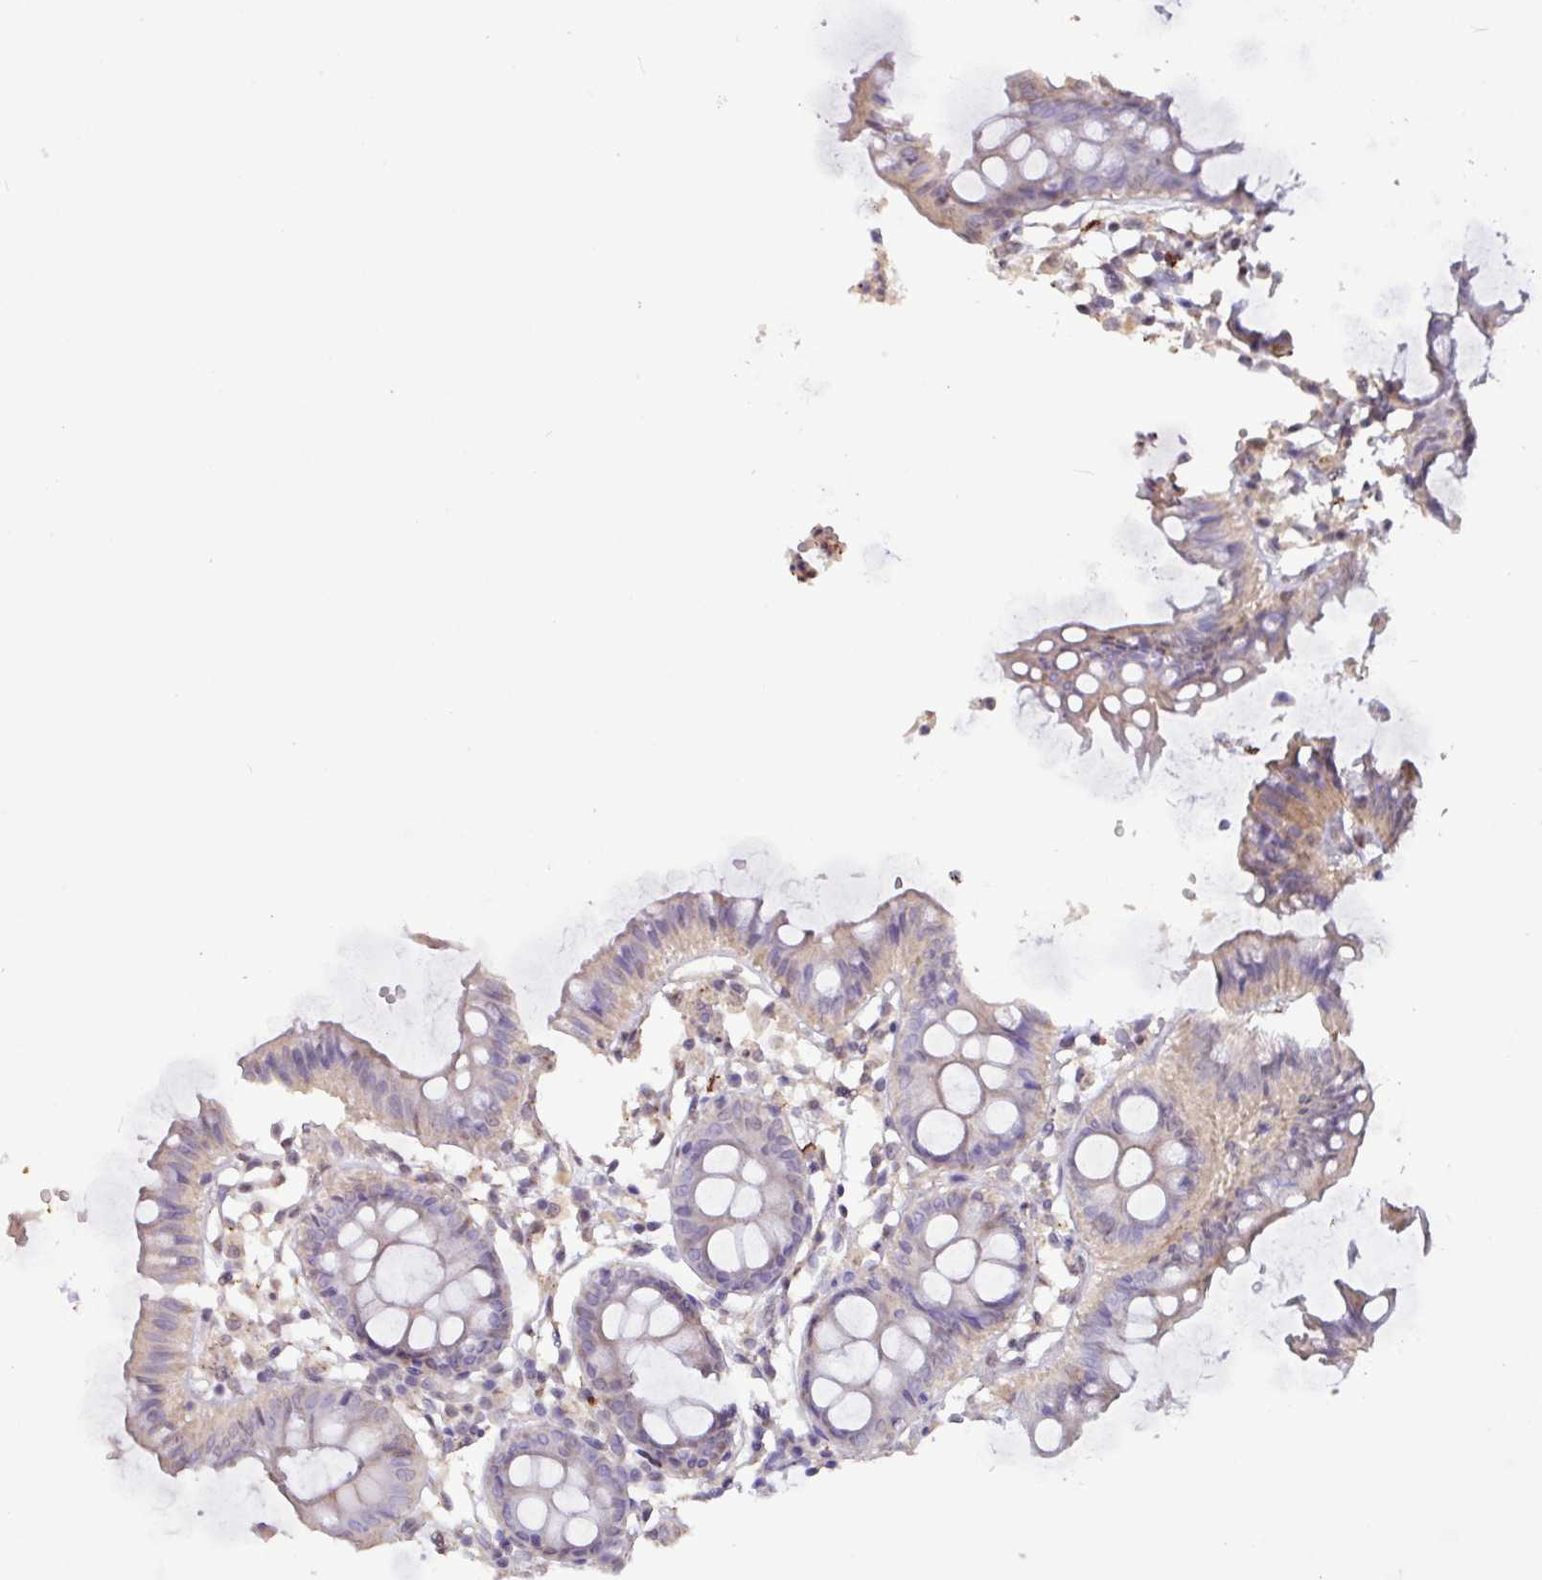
{"staining": {"intensity": "weak", "quantity": "25%-75%", "location": "cytoplasmic/membranous"}, "tissue": "colon", "cell_type": "Endothelial cells", "image_type": "normal", "snomed": [{"axis": "morphology", "description": "Normal tissue, NOS"}, {"axis": "topography", "description": "Colon"}], "caption": "This is a photomicrograph of IHC staining of normal colon, which shows weak positivity in the cytoplasmic/membranous of endothelial cells.", "gene": "L3MBTL3", "patient": {"sex": "female", "age": 84}}